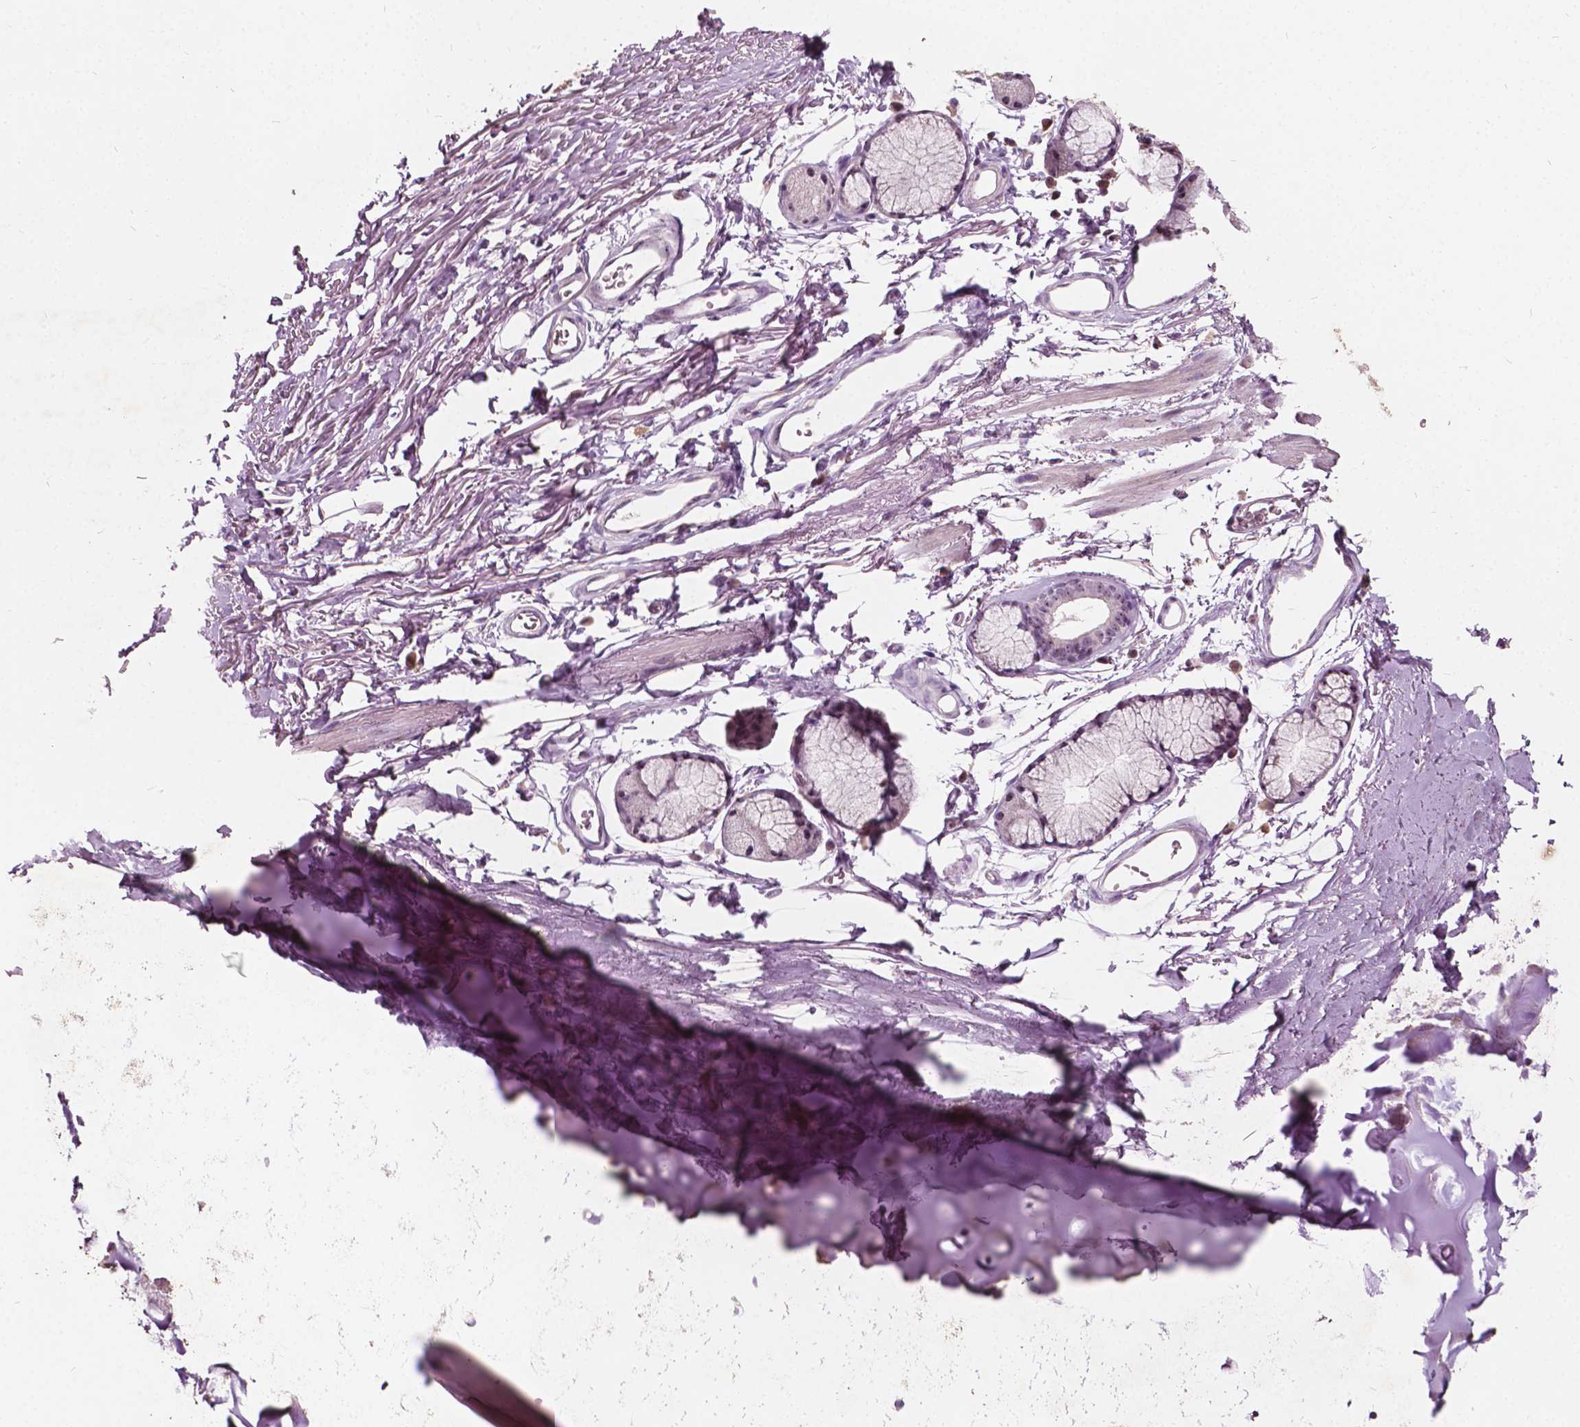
{"staining": {"intensity": "negative", "quantity": "none", "location": "none"}, "tissue": "soft tissue", "cell_type": "Chondrocytes", "image_type": "normal", "snomed": [{"axis": "morphology", "description": "Normal tissue, NOS"}, {"axis": "topography", "description": "Cartilage tissue"}, {"axis": "topography", "description": "Bronchus"}], "caption": "Photomicrograph shows no protein staining in chondrocytes of unremarkable soft tissue.", "gene": "ODF3L2", "patient": {"sex": "female", "age": 79}}